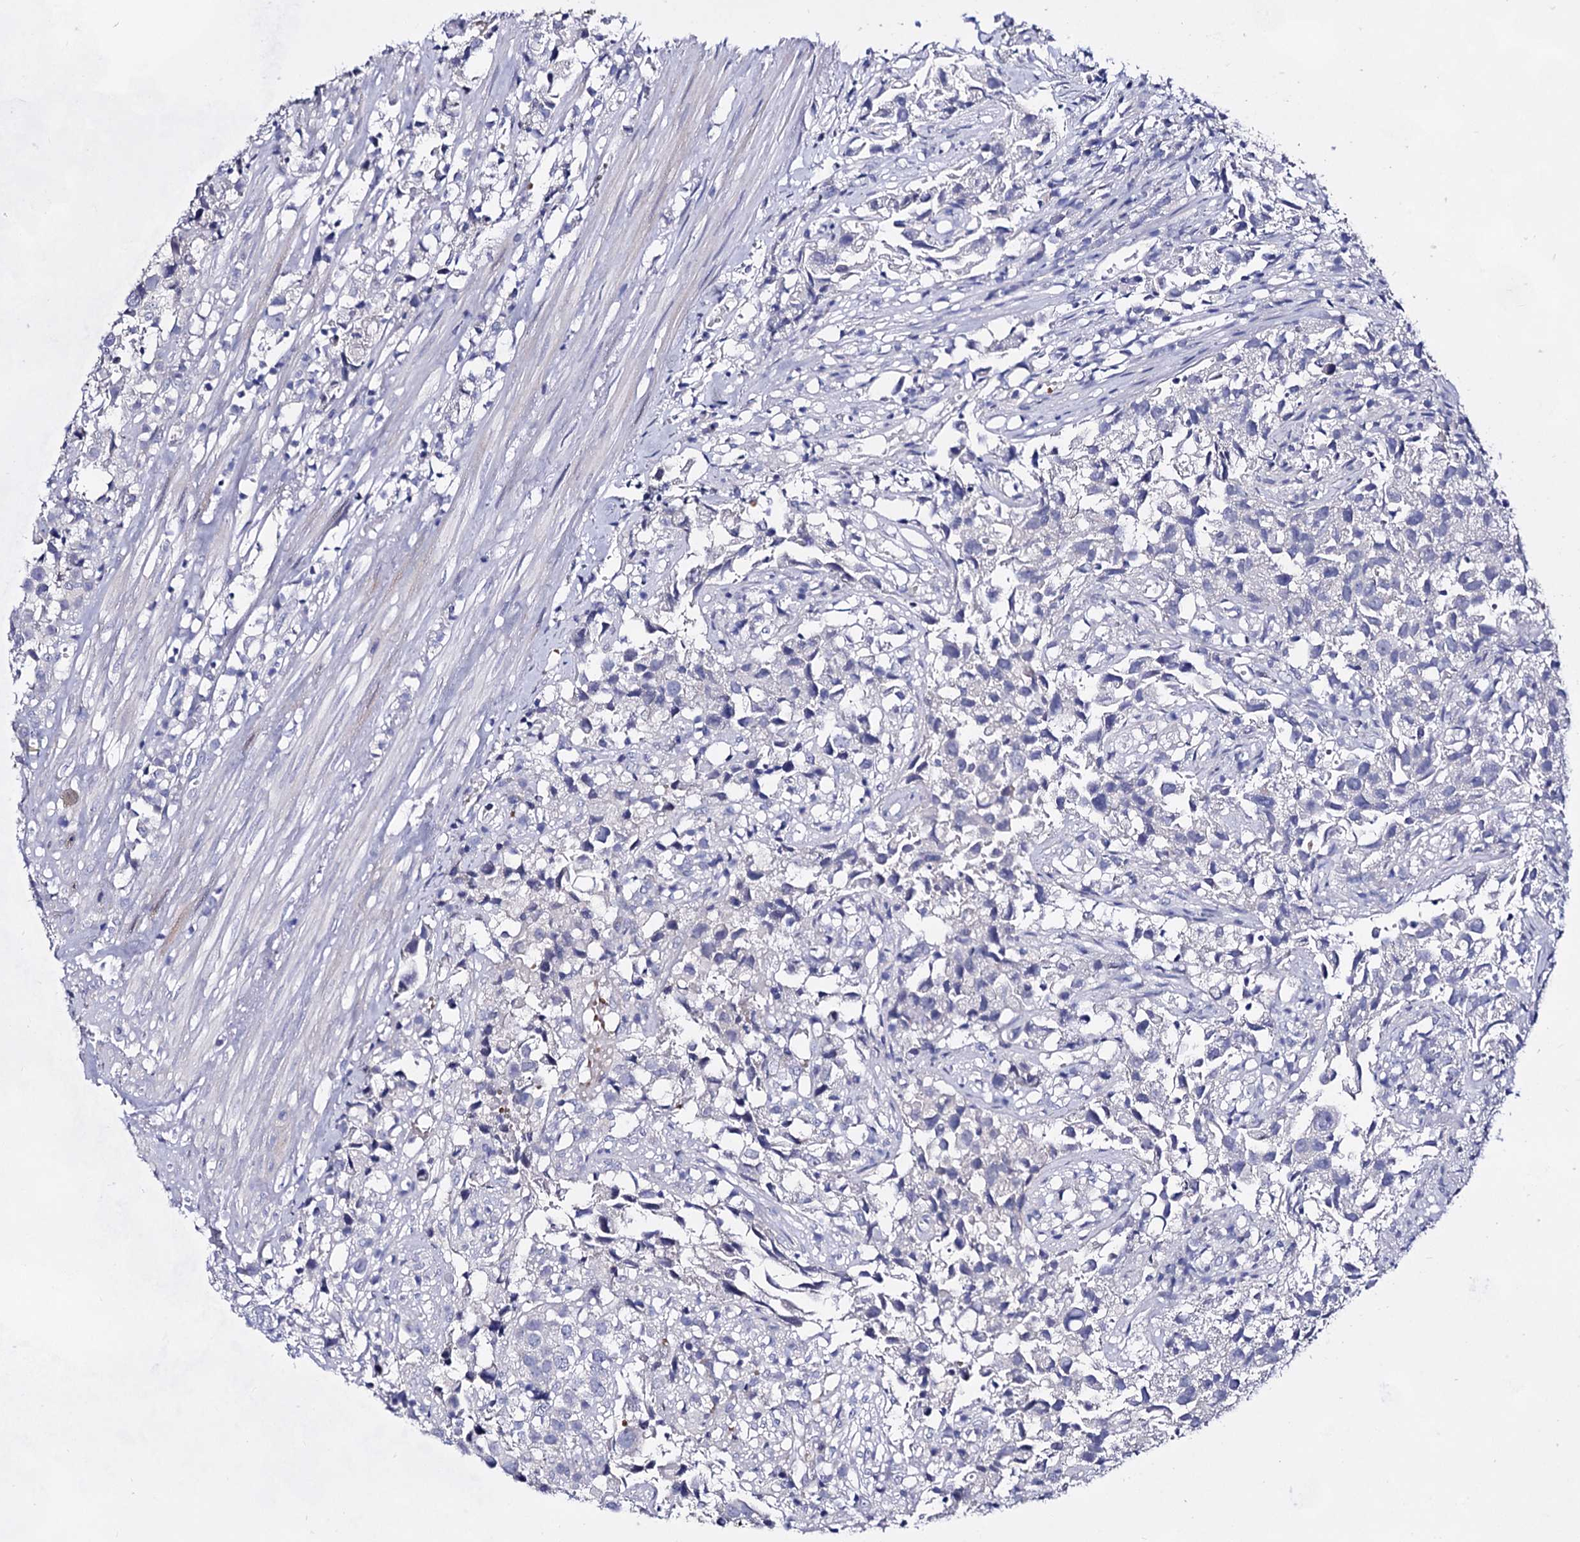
{"staining": {"intensity": "negative", "quantity": "none", "location": "none"}, "tissue": "urothelial cancer", "cell_type": "Tumor cells", "image_type": "cancer", "snomed": [{"axis": "morphology", "description": "Urothelial carcinoma, High grade"}, {"axis": "topography", "description": "Urinary bladder"}], "caption": "A histopathology image of human urothelial cancer is negative for staining in tumor cells.", "gene": "PLIN1", "patient": {"sex": "female", "age": 75}}